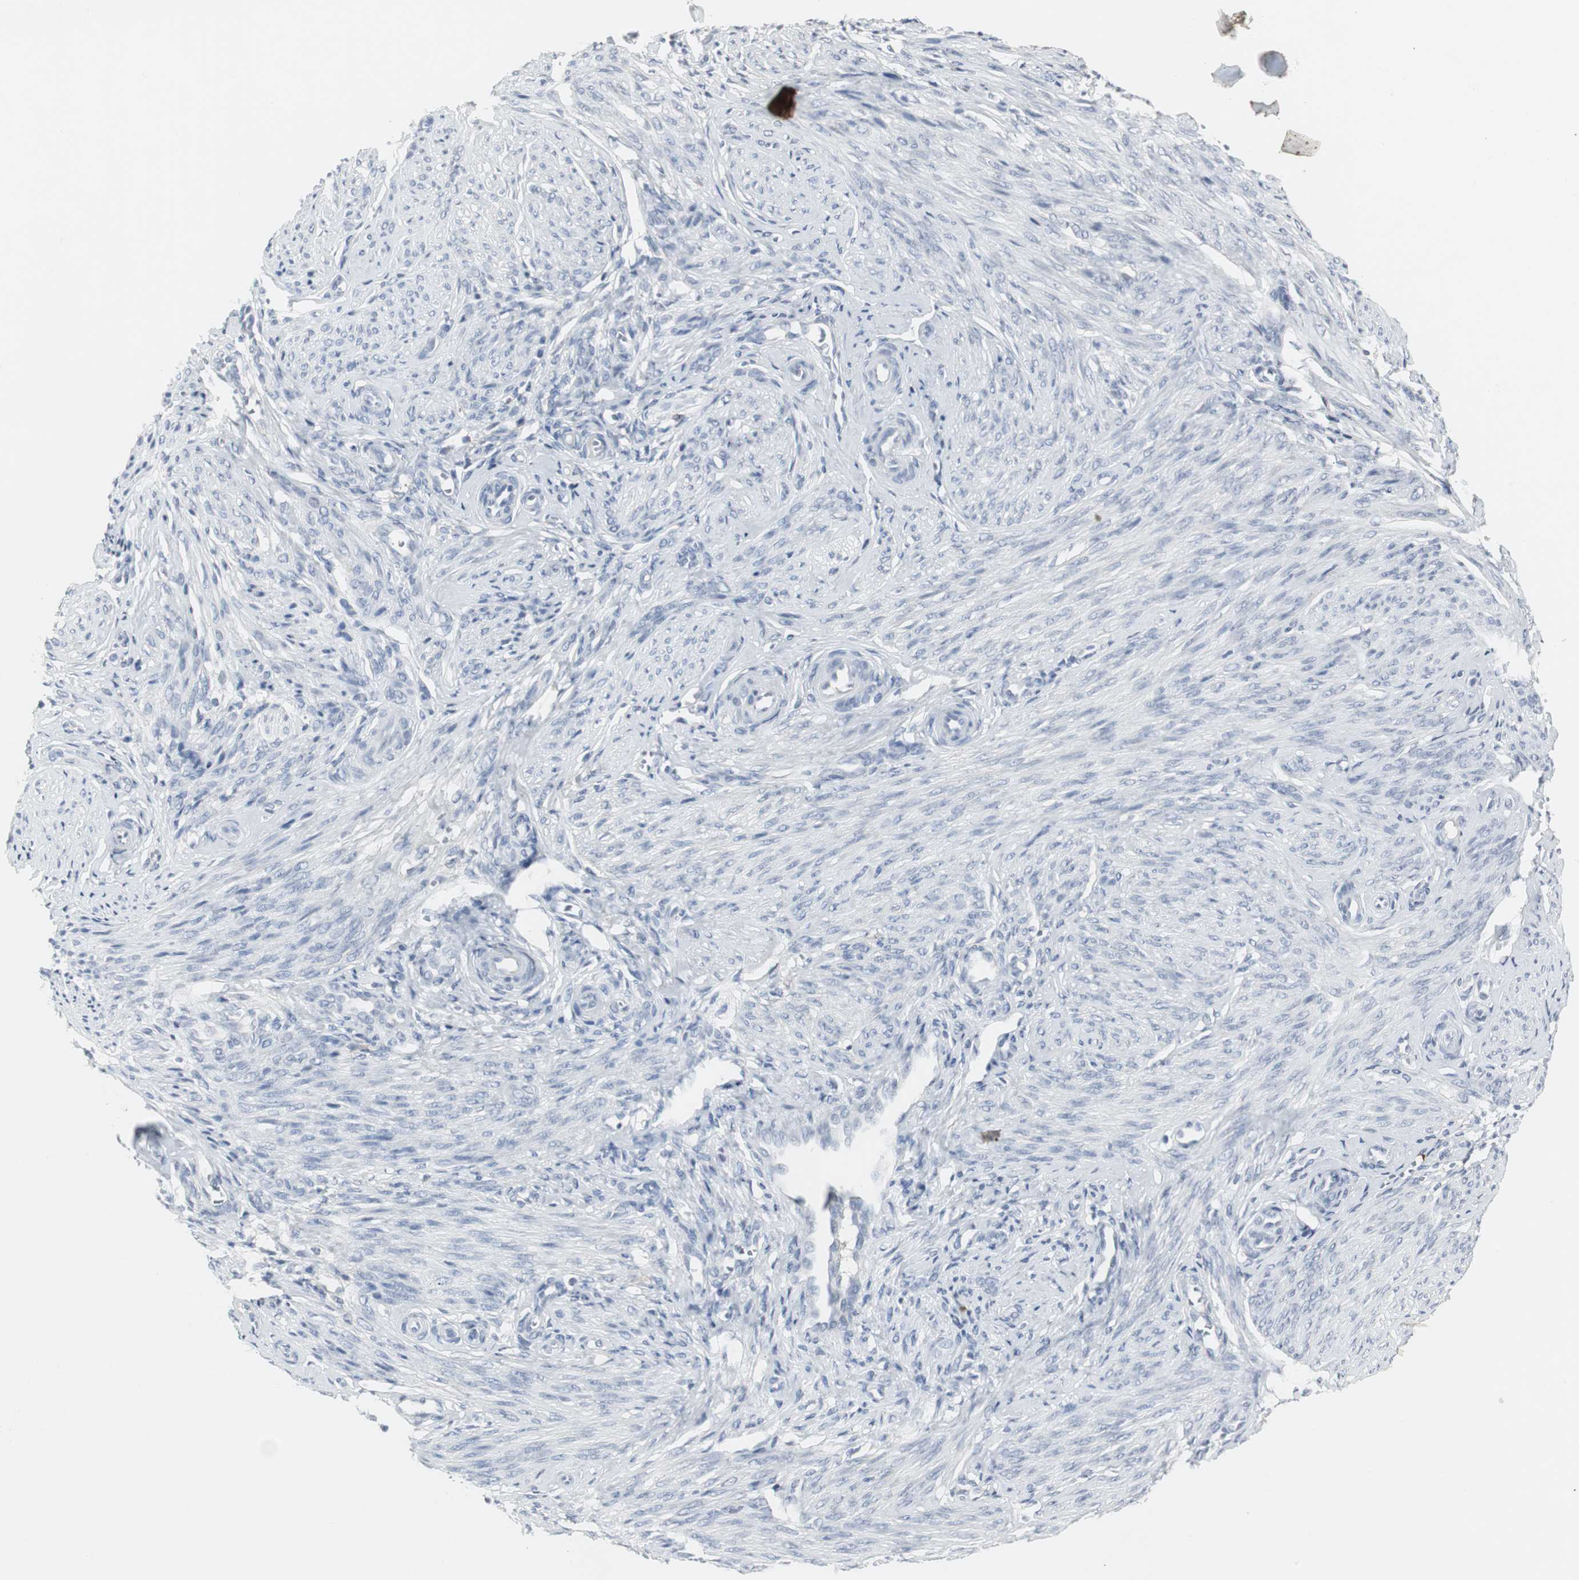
{"staining": {"intensity": "negative", "quantity": "none", "location": "none"}, "tissue": "endometrium", "cell_type": "Cells in endometrial stroma", "image_type": "normal", "snomed": [{"axis": "morphology", "description": "Normal tissue, NOS"}, {"axis": "topography", "description": "Endometrium"}], "caption": "DAB (3,3'-diaminobenzidine) immunohistochemical staining of benign endometrium shows no significant positivity in cells in endometrial stroma.", "gene": "PI15", "patient": {"sex": "female", "age": 27}}